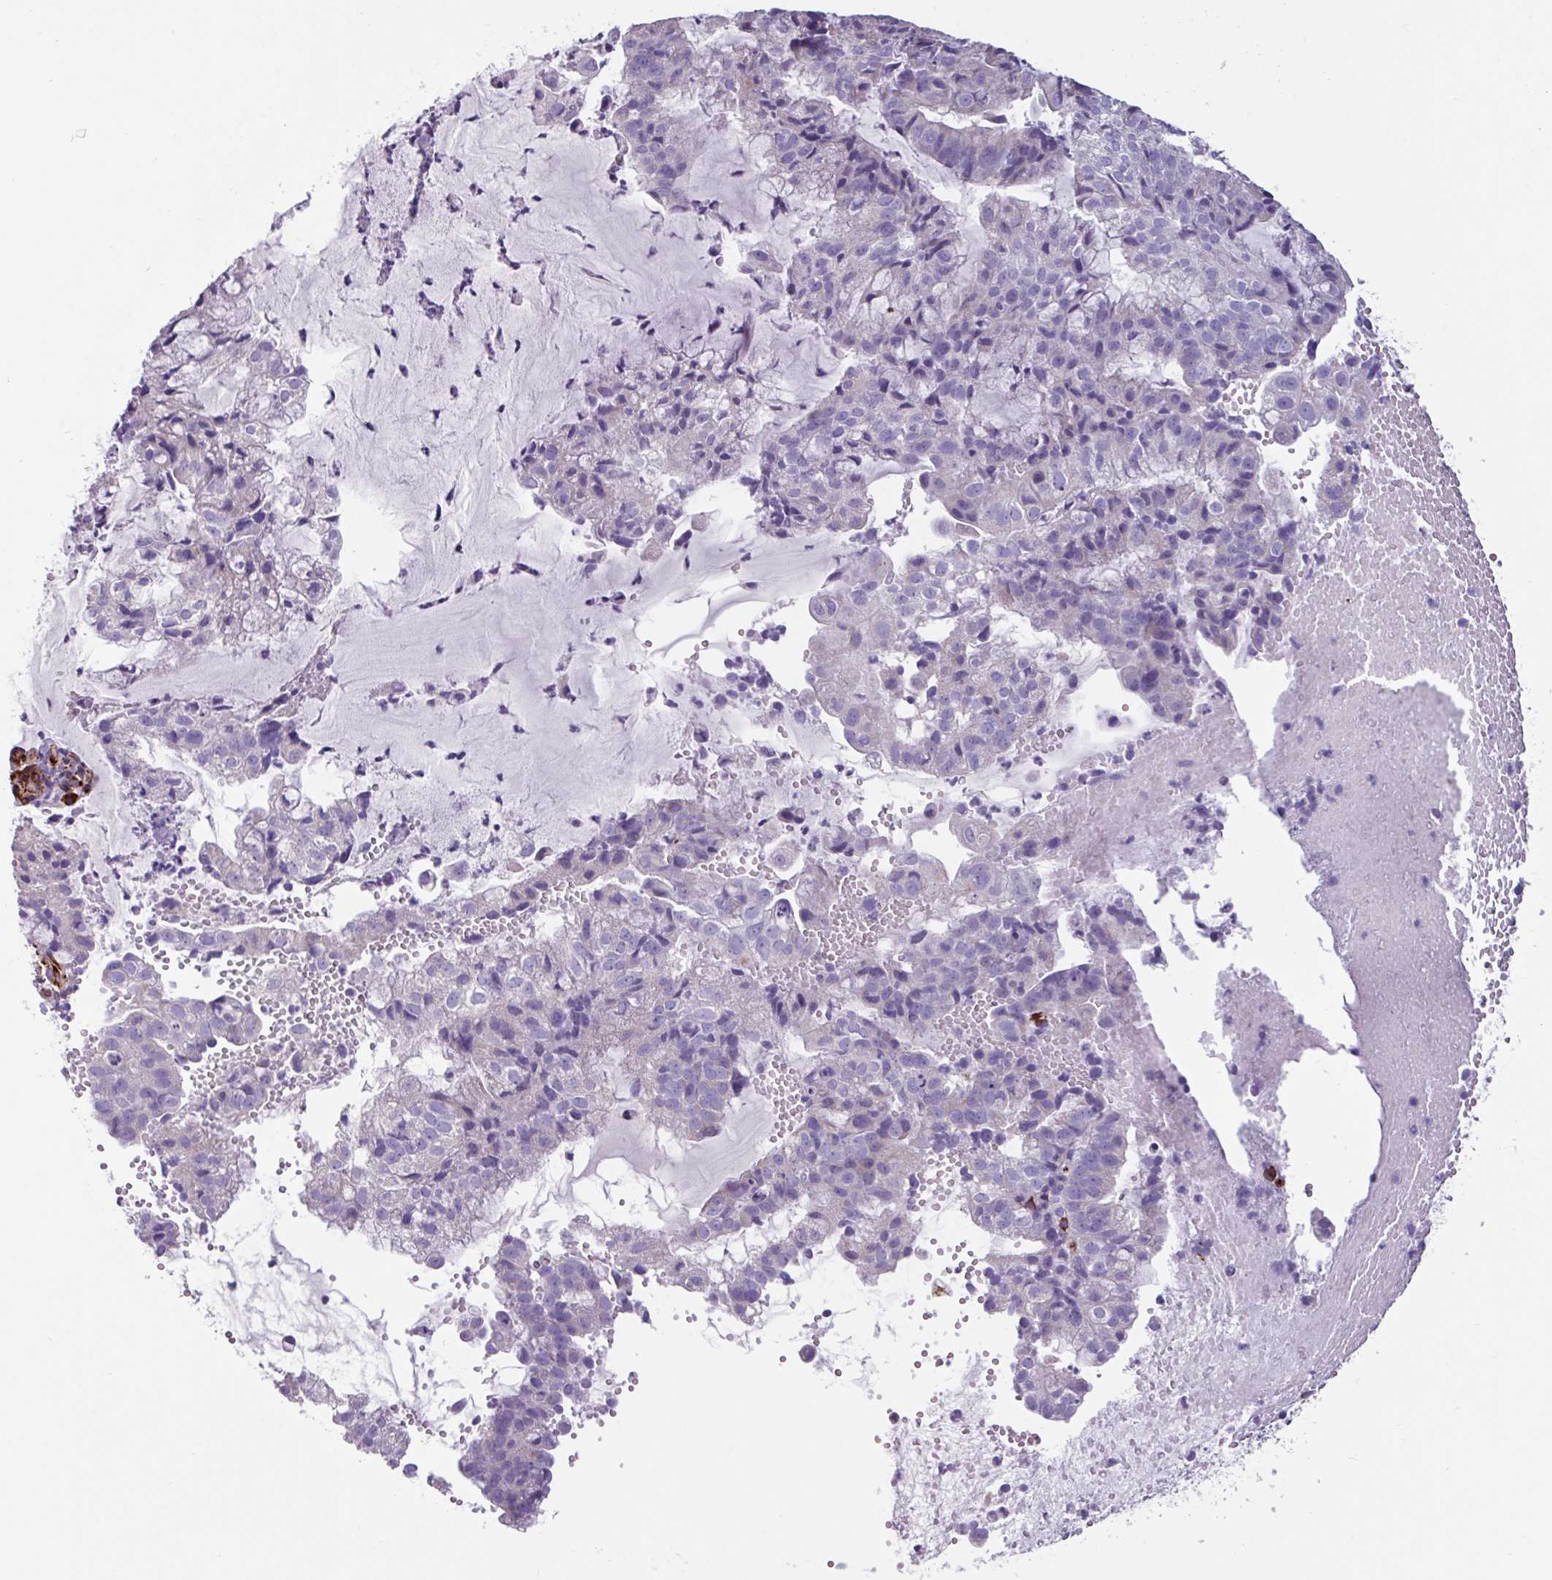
{"staining": {"intensity": "negative", "quantity": "none", "location": "none"}, "tissue": "endometrial cancer", "cell_type": "Tumor cells", "image_type": "cancer", "snomed": [{"axis": "morphology", "description": "Adenocarcinoma, NOS"}, {"axis": "topography", "description": "Endometrium"}], "caption": "The micrograph shows no significant staining in tumor cells of endometrial adenocarcinoma.", "gene": "BTD", "patient": {"sex": "female", "age": 76}}